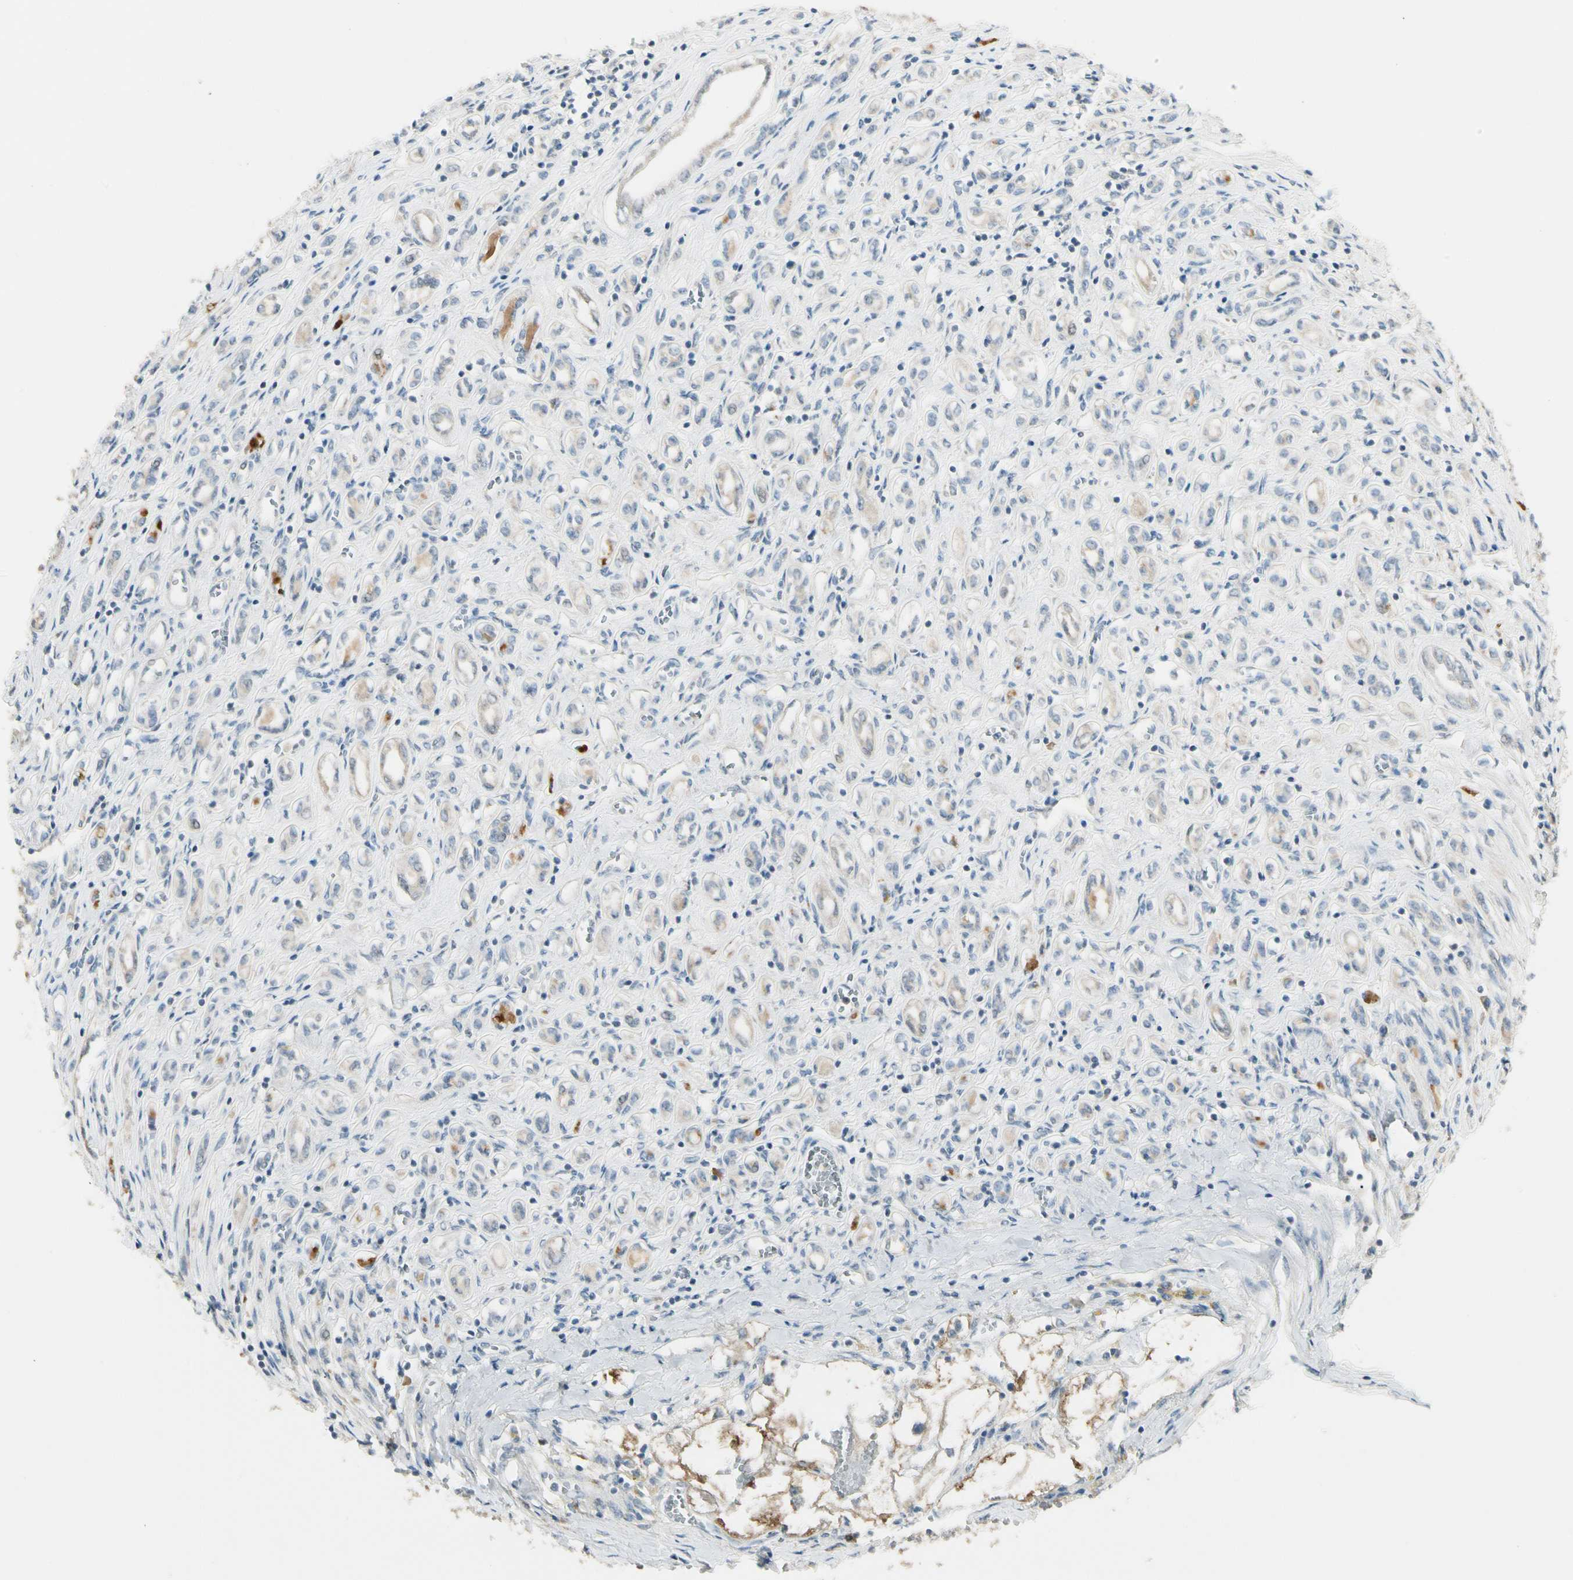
{"staining": {"intensity": "weak", "quantity": "25%-75%", "location": "cytoplasmic/membranous"}, "tissue": "renal cancer", "cell_type": "Tumor cells", "image_type": "cancer", "snomed": [{"axis": "morphology", "description": "Adenocarcinoma, NOS"}, {"axis": "topography", "description": "Kidney"}], "caption": "Tumor cells display low levels of weak cytoplasmic/membranous staining in approximately 25%-75% of cells in renal cancer (adenocarcinoma).", "gene": "P3H2", "patient": {"sex": "female", "age": 70}}